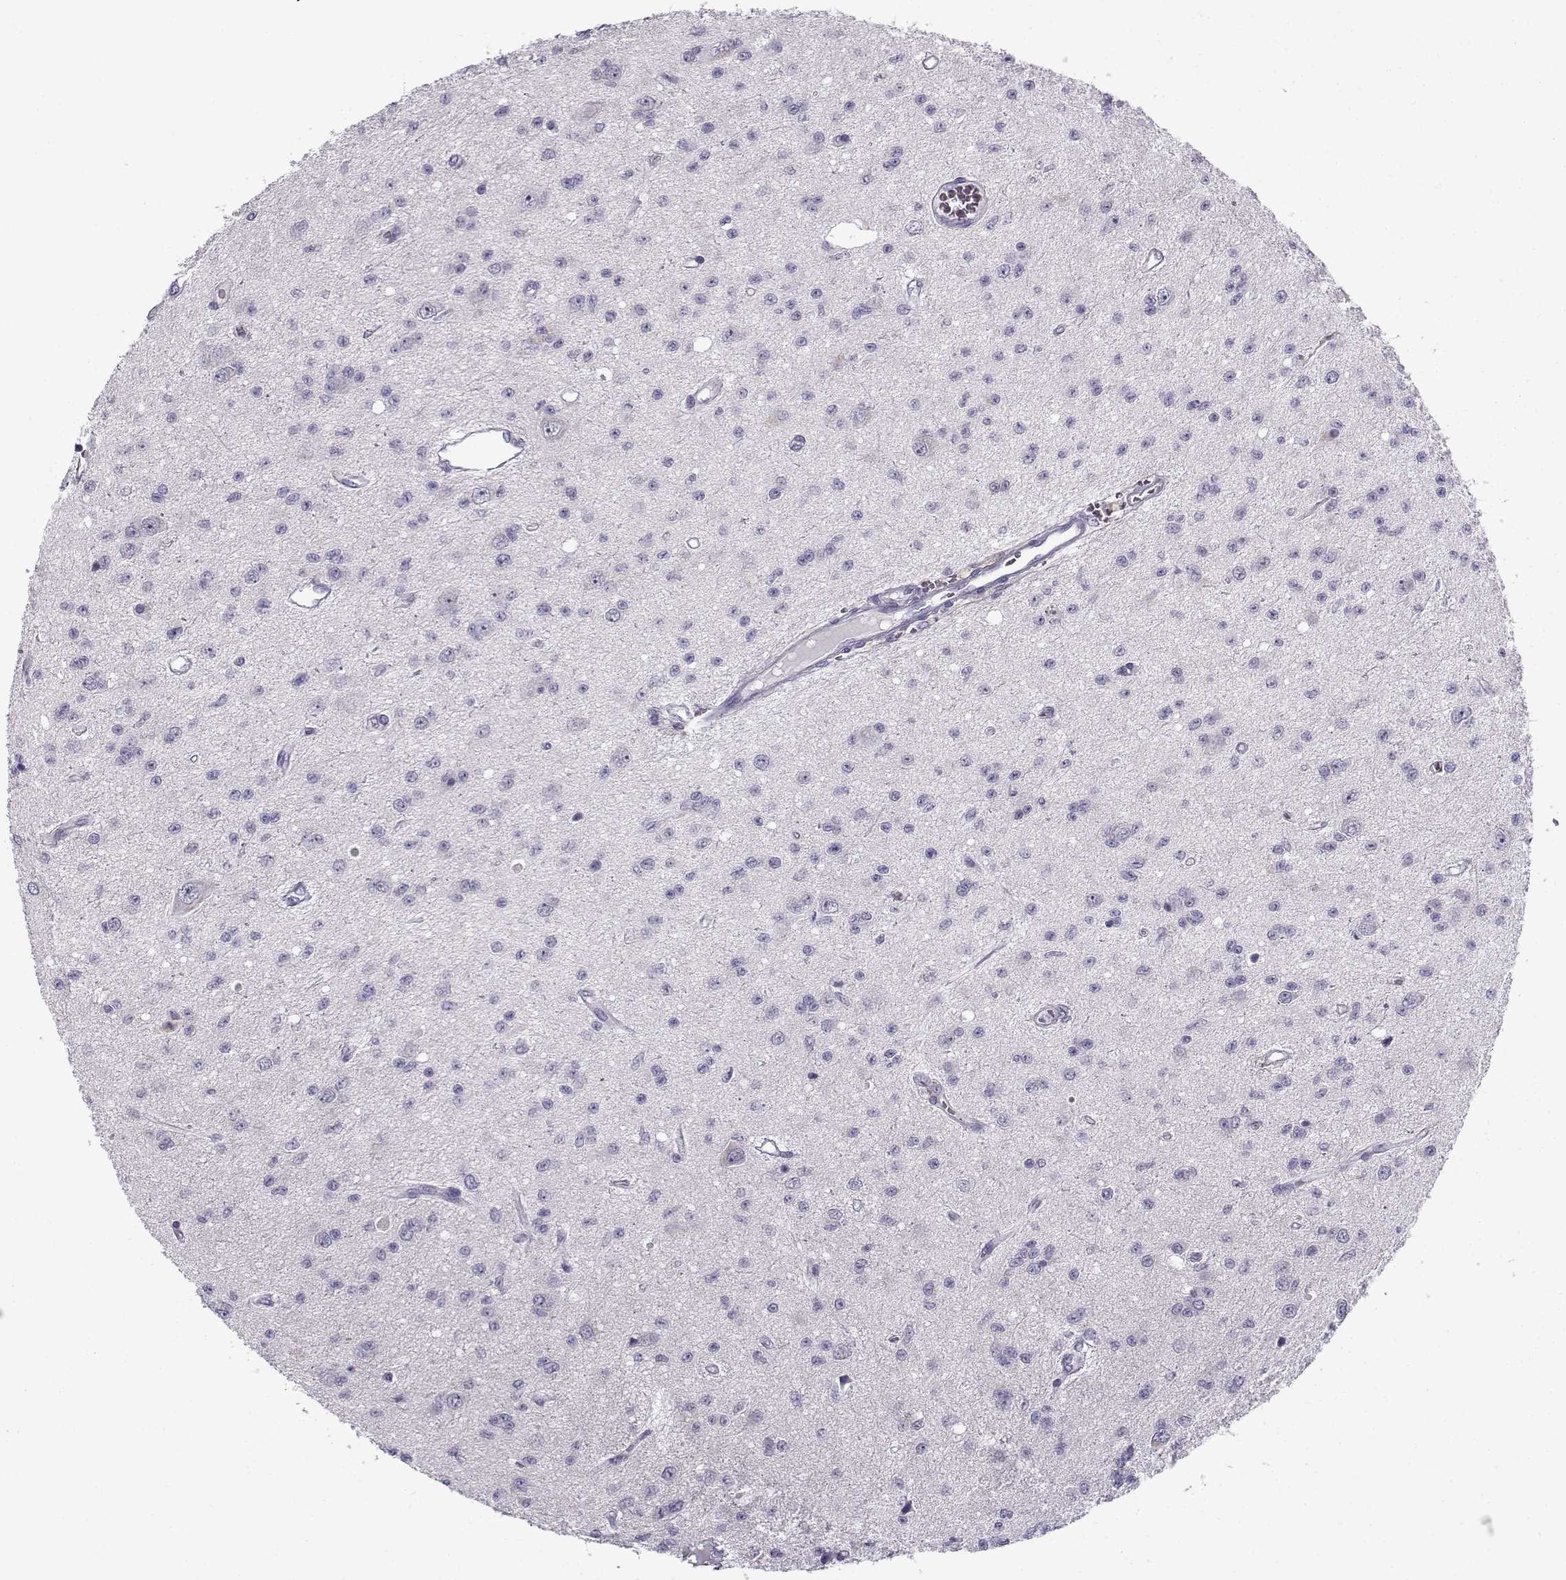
{"staining": {"intensity": "negative", "quantity": "none", "location": "none"}, "tissue": "glioma", "cell_type": "Tumor cells", "image_type": "cancer", "snomed": [{"axis": "morphology", "description": "Glioma, malignant, Low grade"}, {"axis": "topography", "description": "Brain"}], "caption": "Protein analysis of low-grade glioma (malignant) reveals no significant positivity in tumor cells.", "gene": "FAM166A", "patient": {"sex": "female", "age": 45}}